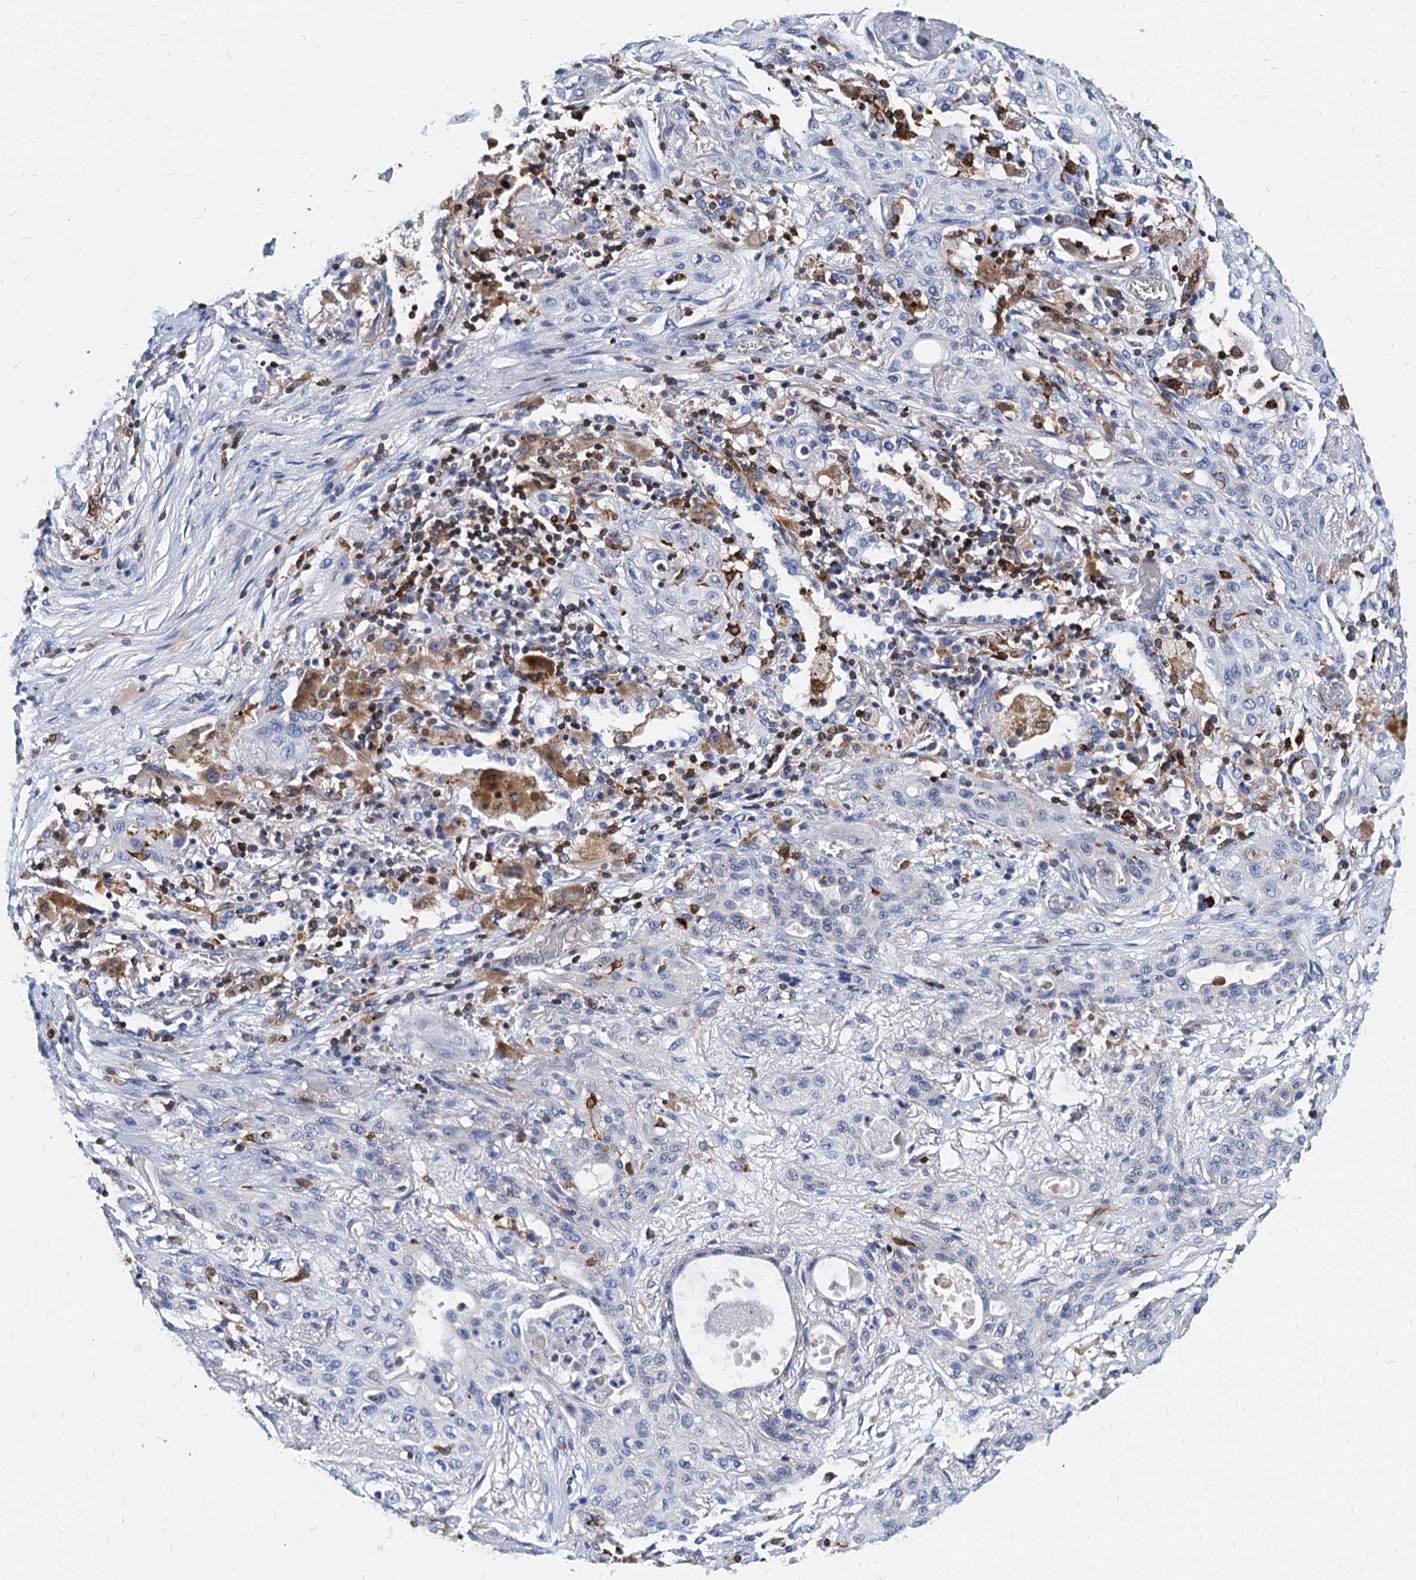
{"staining": {"intensity": "negative", "quantity": "none", "location": "none"}, "tissue": "lung cancer", "cell_type": "Tumor cells", "image_type": "cancer", "snomed": [{"axis": "morphology", "description": "Squamous cell carcinoma, NOS"}, {"axis": "topography", "description": "Lung"}], "caption": "This micrograph is of lung cancer (squamous cell carcinoma) stained with immunohistochemistry to label a protein in brown with the nuclei are counter-stained blue. There is no positivity in tumor cells.", "gene": "LCP2", "patient": {"sex": "female", "age": 47}}